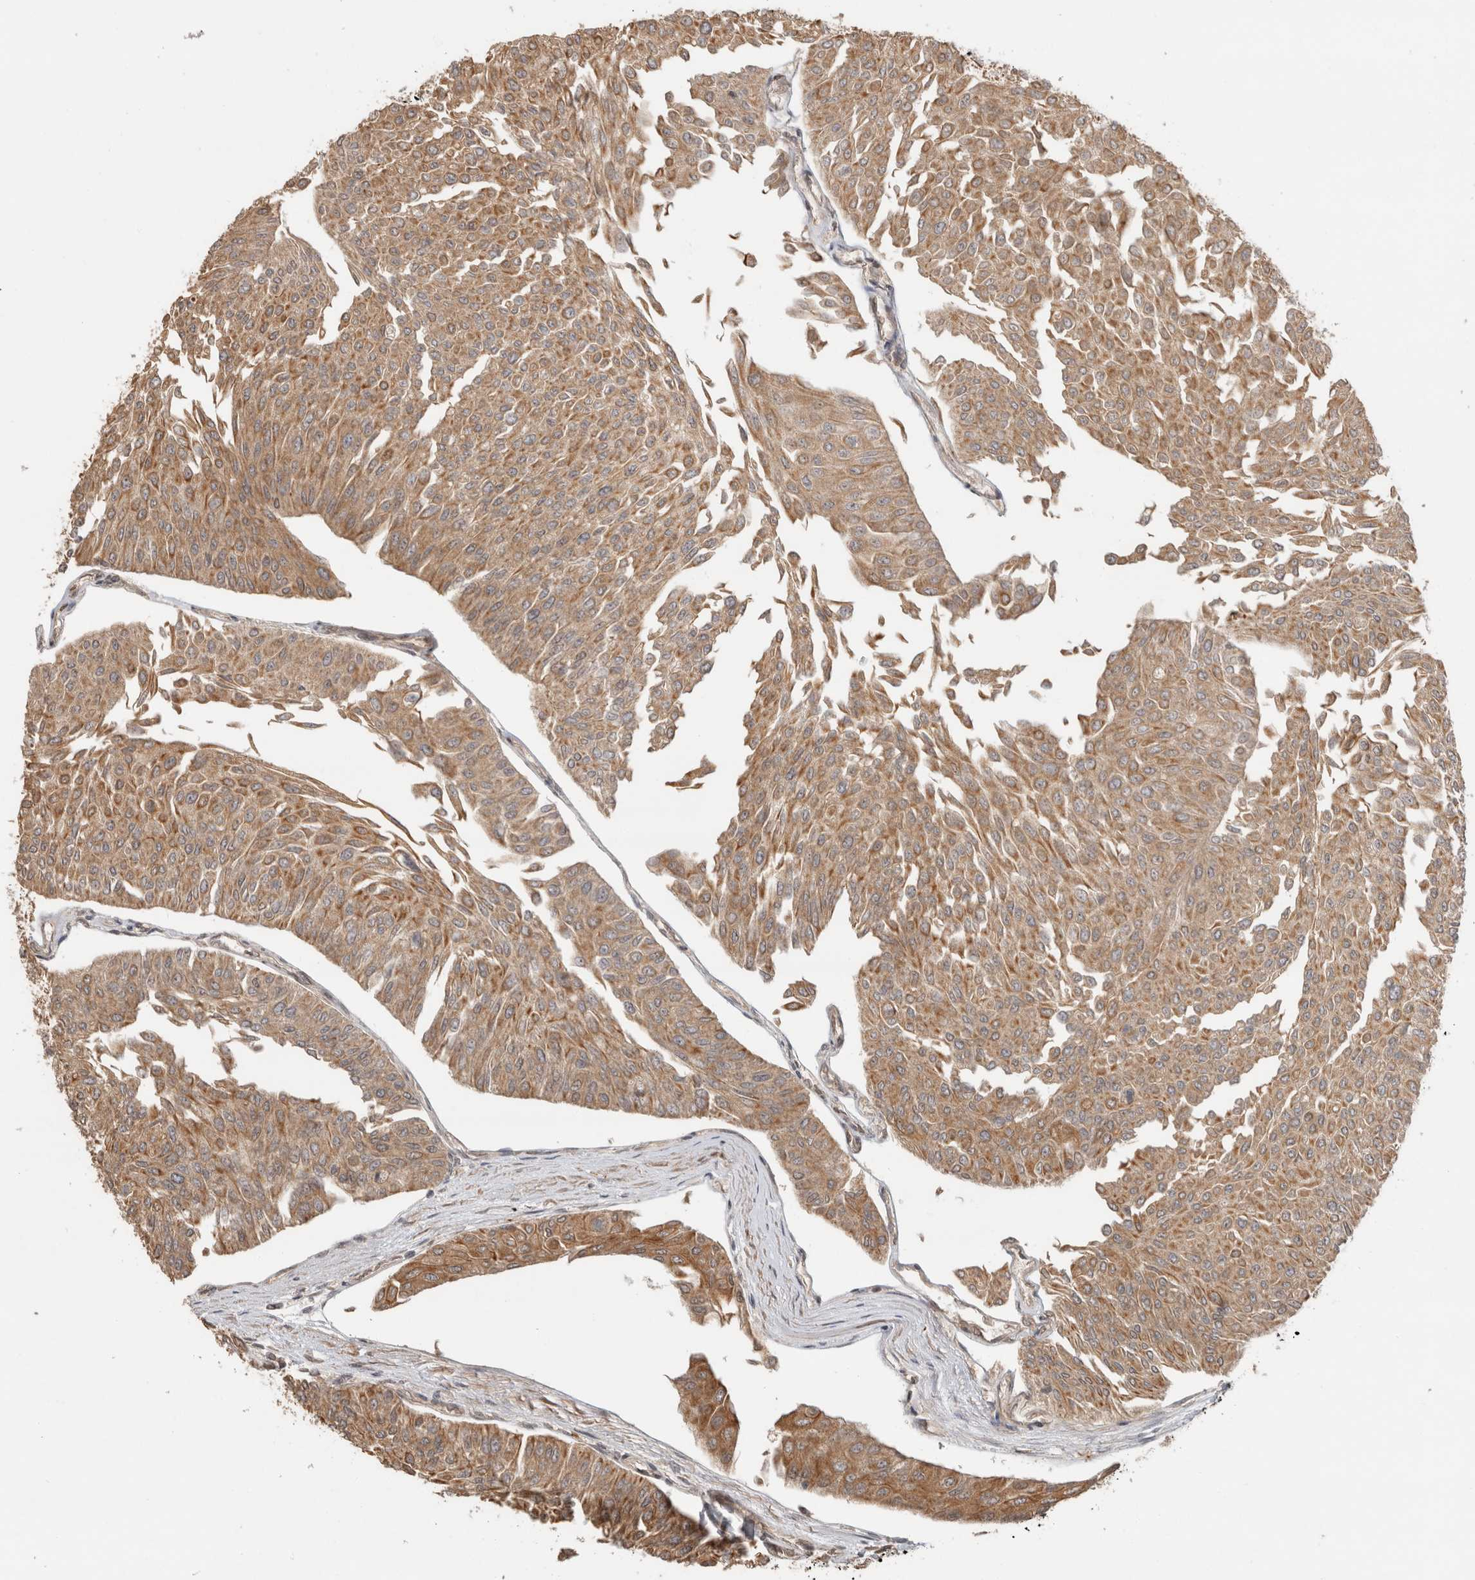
{"staining": {"intensity": "moderate", "quantity": ">75%", "location": "cytoplasmic/membranous"}, "tissue": "urothelial cancer", "cell_type": "Tumor cells", "image_type": "cancer", "snomed": [{"axis": "morphology", "description": "Urothelial carcinoma, Low grade"}, {"axis": "topography", "description": "Urinary bladder"}], "caption": "DAB (3,3'-diaminobenzidine) immunohistochemical staining of low-grade urothelial carcinoma shows moderate cytoplasmic/membranous protein expression in about >75% of tumor cells.", "gene": "PITPNC1", "patient": {"sex": "male", "age": 67}}